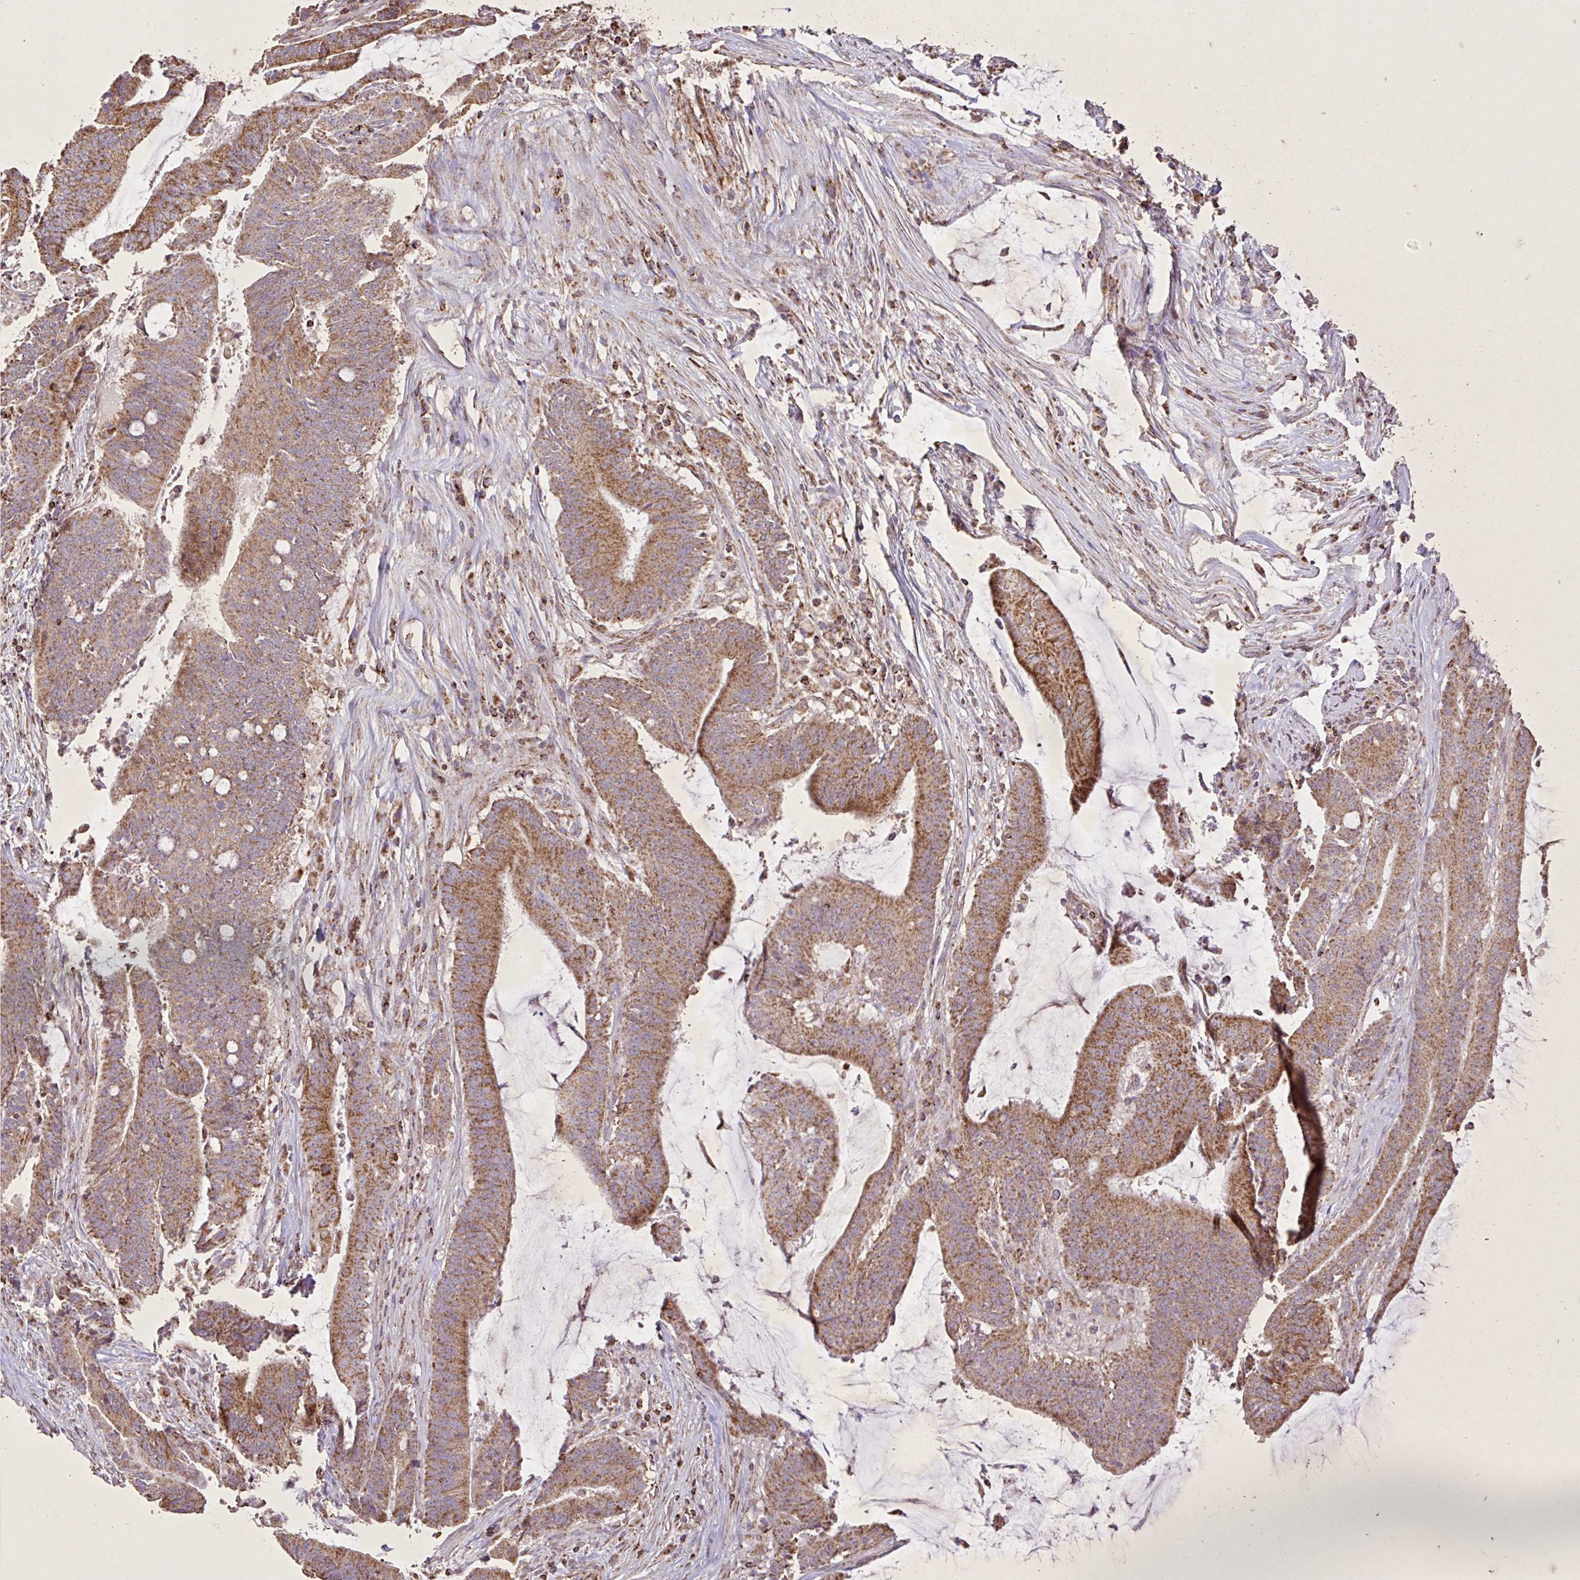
{"staining": {"intensity": "moderate", "quantity": ">75%", "location": "cytoplasmic/membranous"}, "tissue": "colorectal cancer", "cell_type": "Tumor cells", "image_type": "cancer", "snomed": [{"axis": "morphology", "description": "Adenocarcinoma, NOS"}, {"axis": "topography", "description": "Colon"}], "caption": "The histopathology image shows staining of colorectal adenocarcinoma, revealing moderate cytoplasmic/membranous protein staining (brown color) within tumor cells.", "gene": "AGK", "patient": {"sex": "female", "age": 43}}